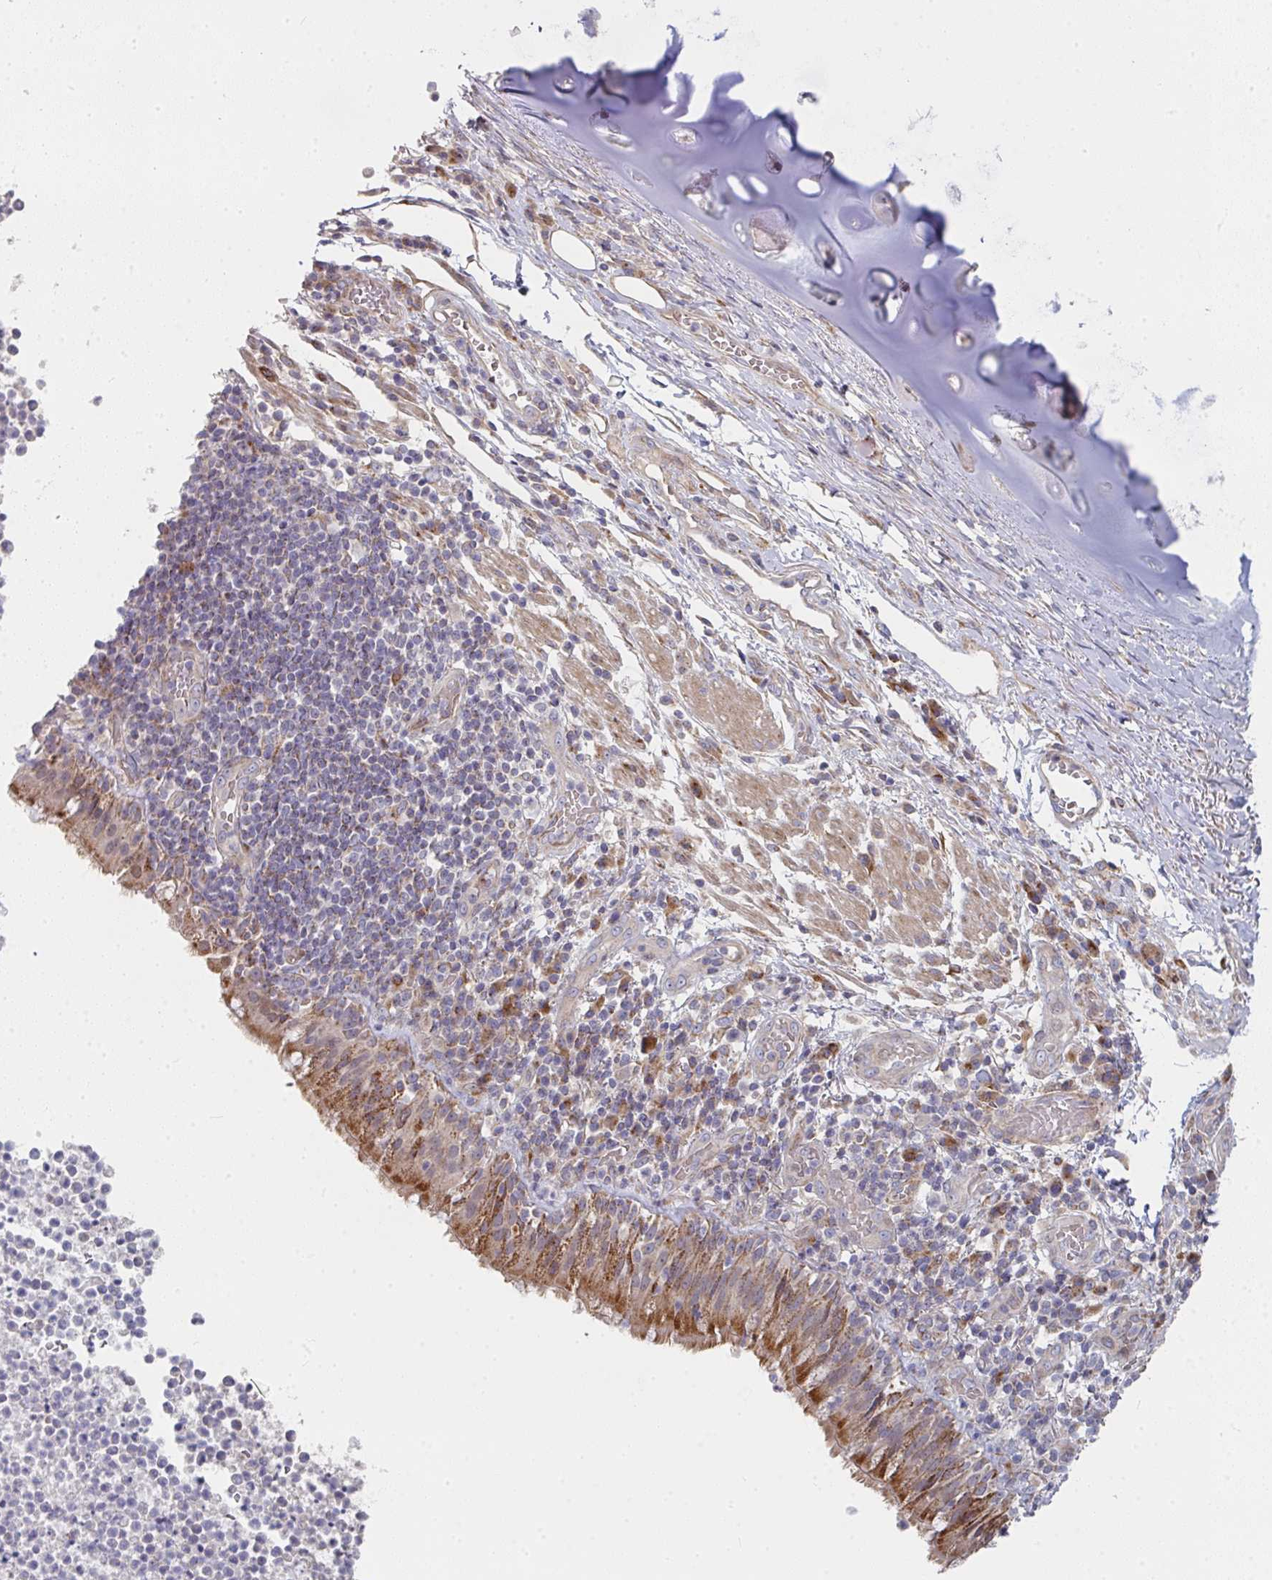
{"staining": {"intensity": "moderate", "quantity": ">75%", "location": "cytoplasmic/membranous"}, "tissue": "bronchus", "cell_type": "Respiratory epithelial cells", "image_type": "normal", "snomed": [{"axis": "morphology", "description": "Normal tissue, NOS"}, {"axis": "topography", "description": "Cartilage tissue"}, {"axis": "topography", "description": "Bronchus"}], "caption": "A brown stain shows moderate cytoplasmic/membranous staining of a protein in respiratory epithelial cells of unremarkable bronchus. The staining was performed using DAB (3,3'-diaminobenzidine) to visualize the protein expression in brown, while the nuclei were stained in blue with hematoxylin (Magnification: 20x).", "gene": "RHEBL1", "patient": {"sex": "male", "age": 56}}